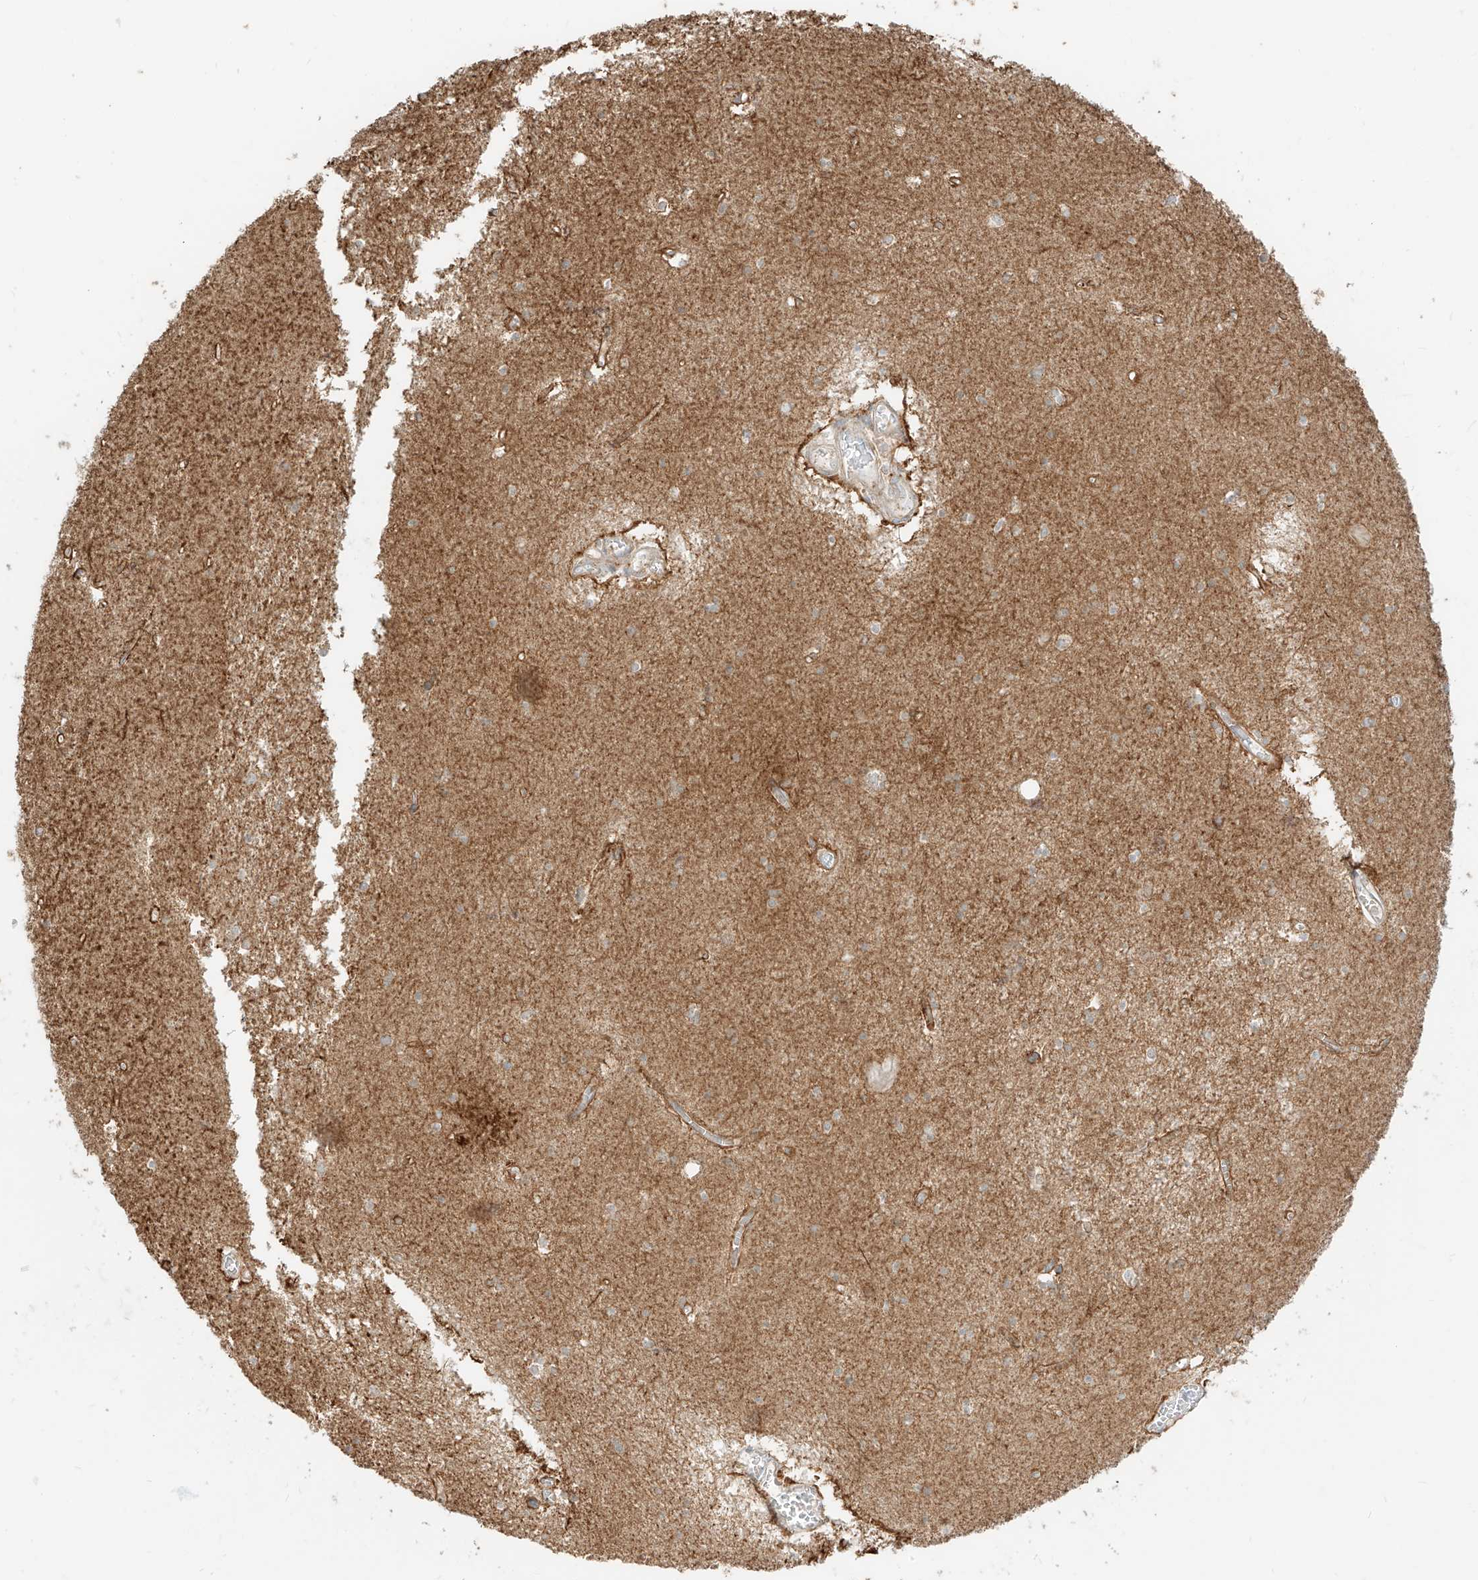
{"staining": {"intensity": "weak", "quantity": "25%-75%", "location": "cytoplasmic/membranous"}, "tissue": "hippocampus", "cell_type": "Glial cells", "image_type": "normal", "snomed": [{"axis": "morphology", "description": "Normal tissue, NOS"}, {"axis": "topography", "description": "Hippocampus"}], "caption": "The micrograph shows immunohistochemical staining of unremarkable hippocampus. There is weak cytoplasmic/membranous expression is appreciated in approximately 25%-75% of glial cells.", "gene": "ZIM3", "patient": {"sex": "male", "age": 70}}